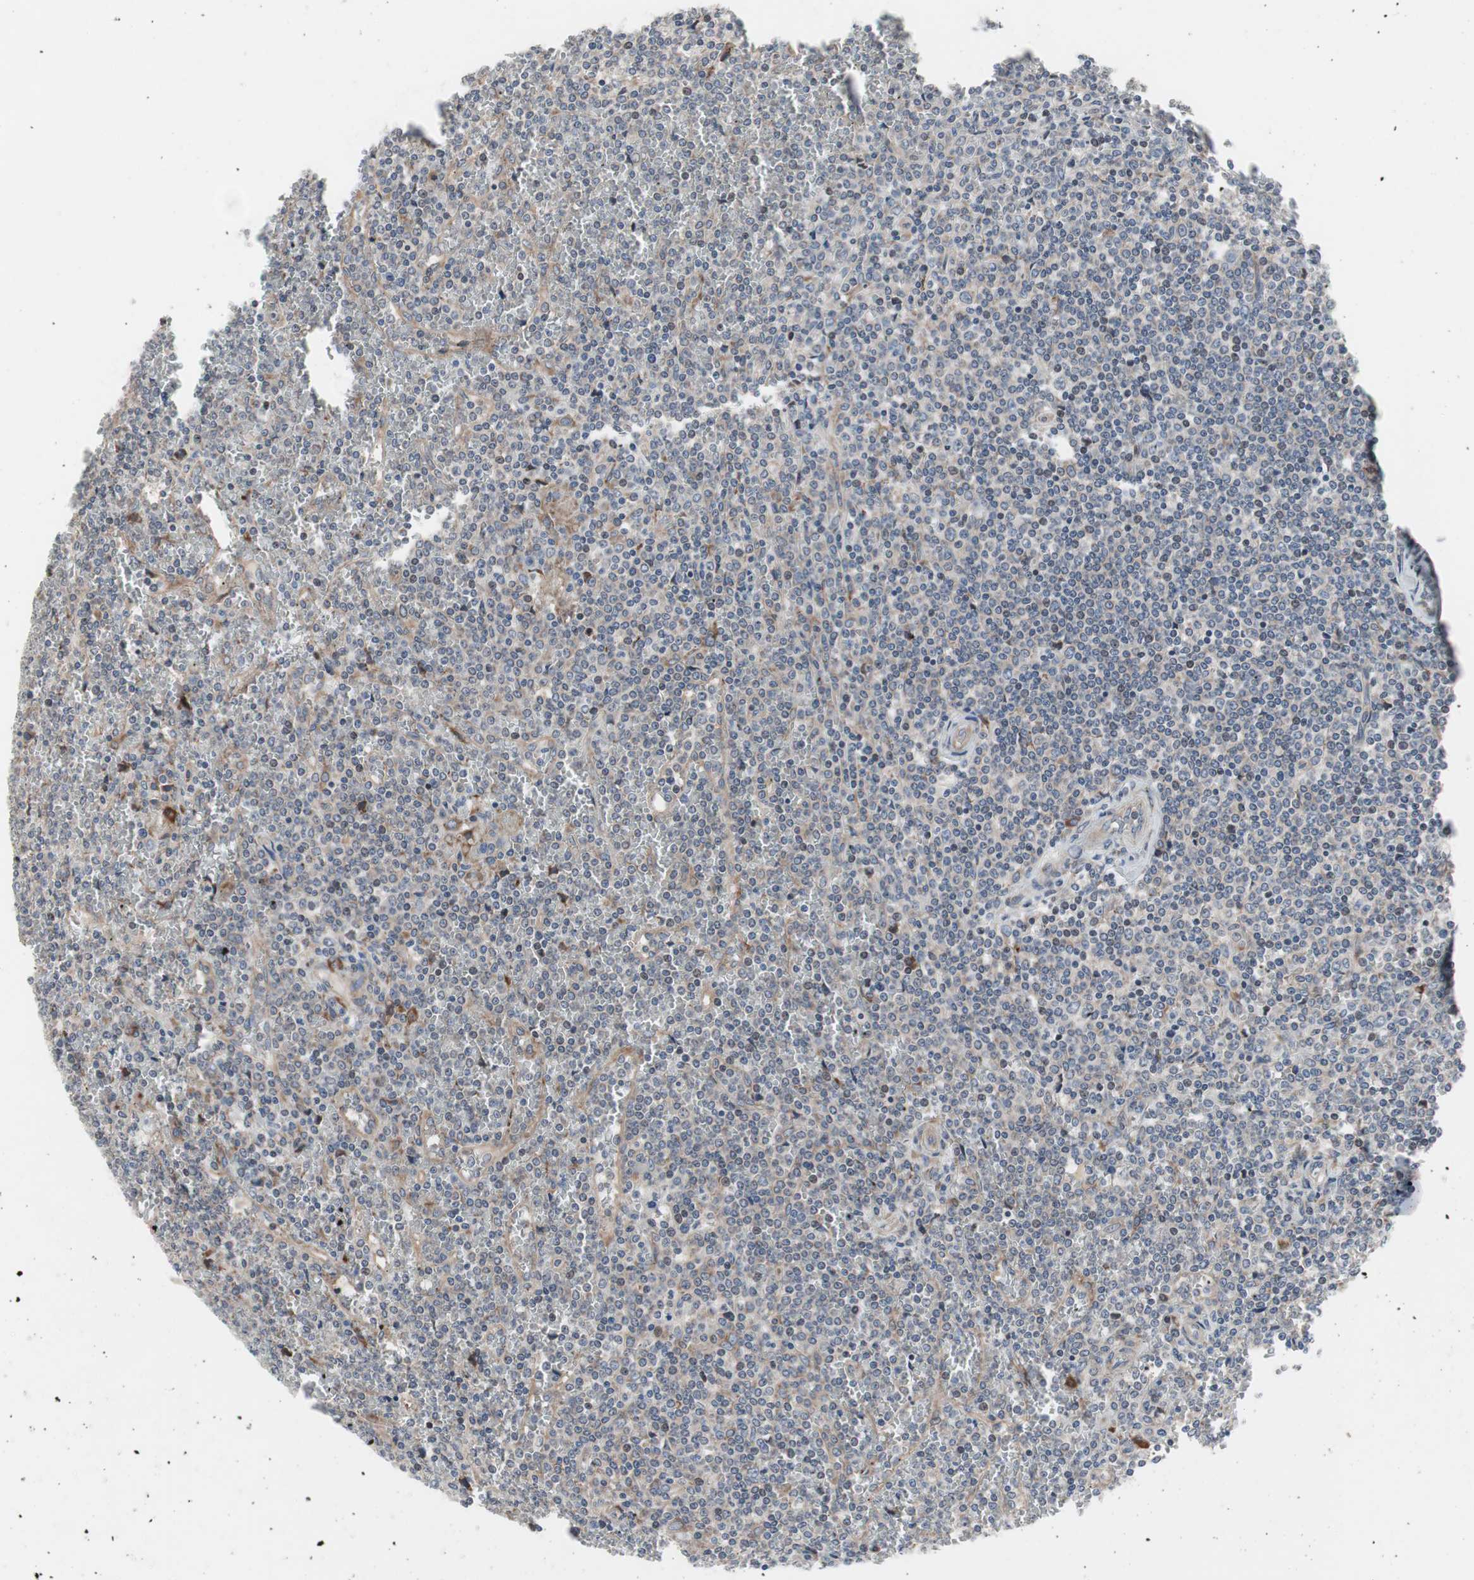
{"staining": {"intensity": "negative", "quantity": "none", "location": "none"}, "tissue": "lymphoma", "cell_type": "Tumor cells", "image_type": "cancer", "snomed": [{"axis": "morphology", "description": "Malignant lymphoma, non-Hodgkin's type, Low grade"}, {"axis": "topography", "description": "Spleen"}], "caption": "This image is of lymphoma stained with IHC to label a protein in brown with the nuclei are counter-stained blue. There is no positivity in tumor cells.", "gene": "KANSL1", "patient": {"sex": "female", "age": 19}}